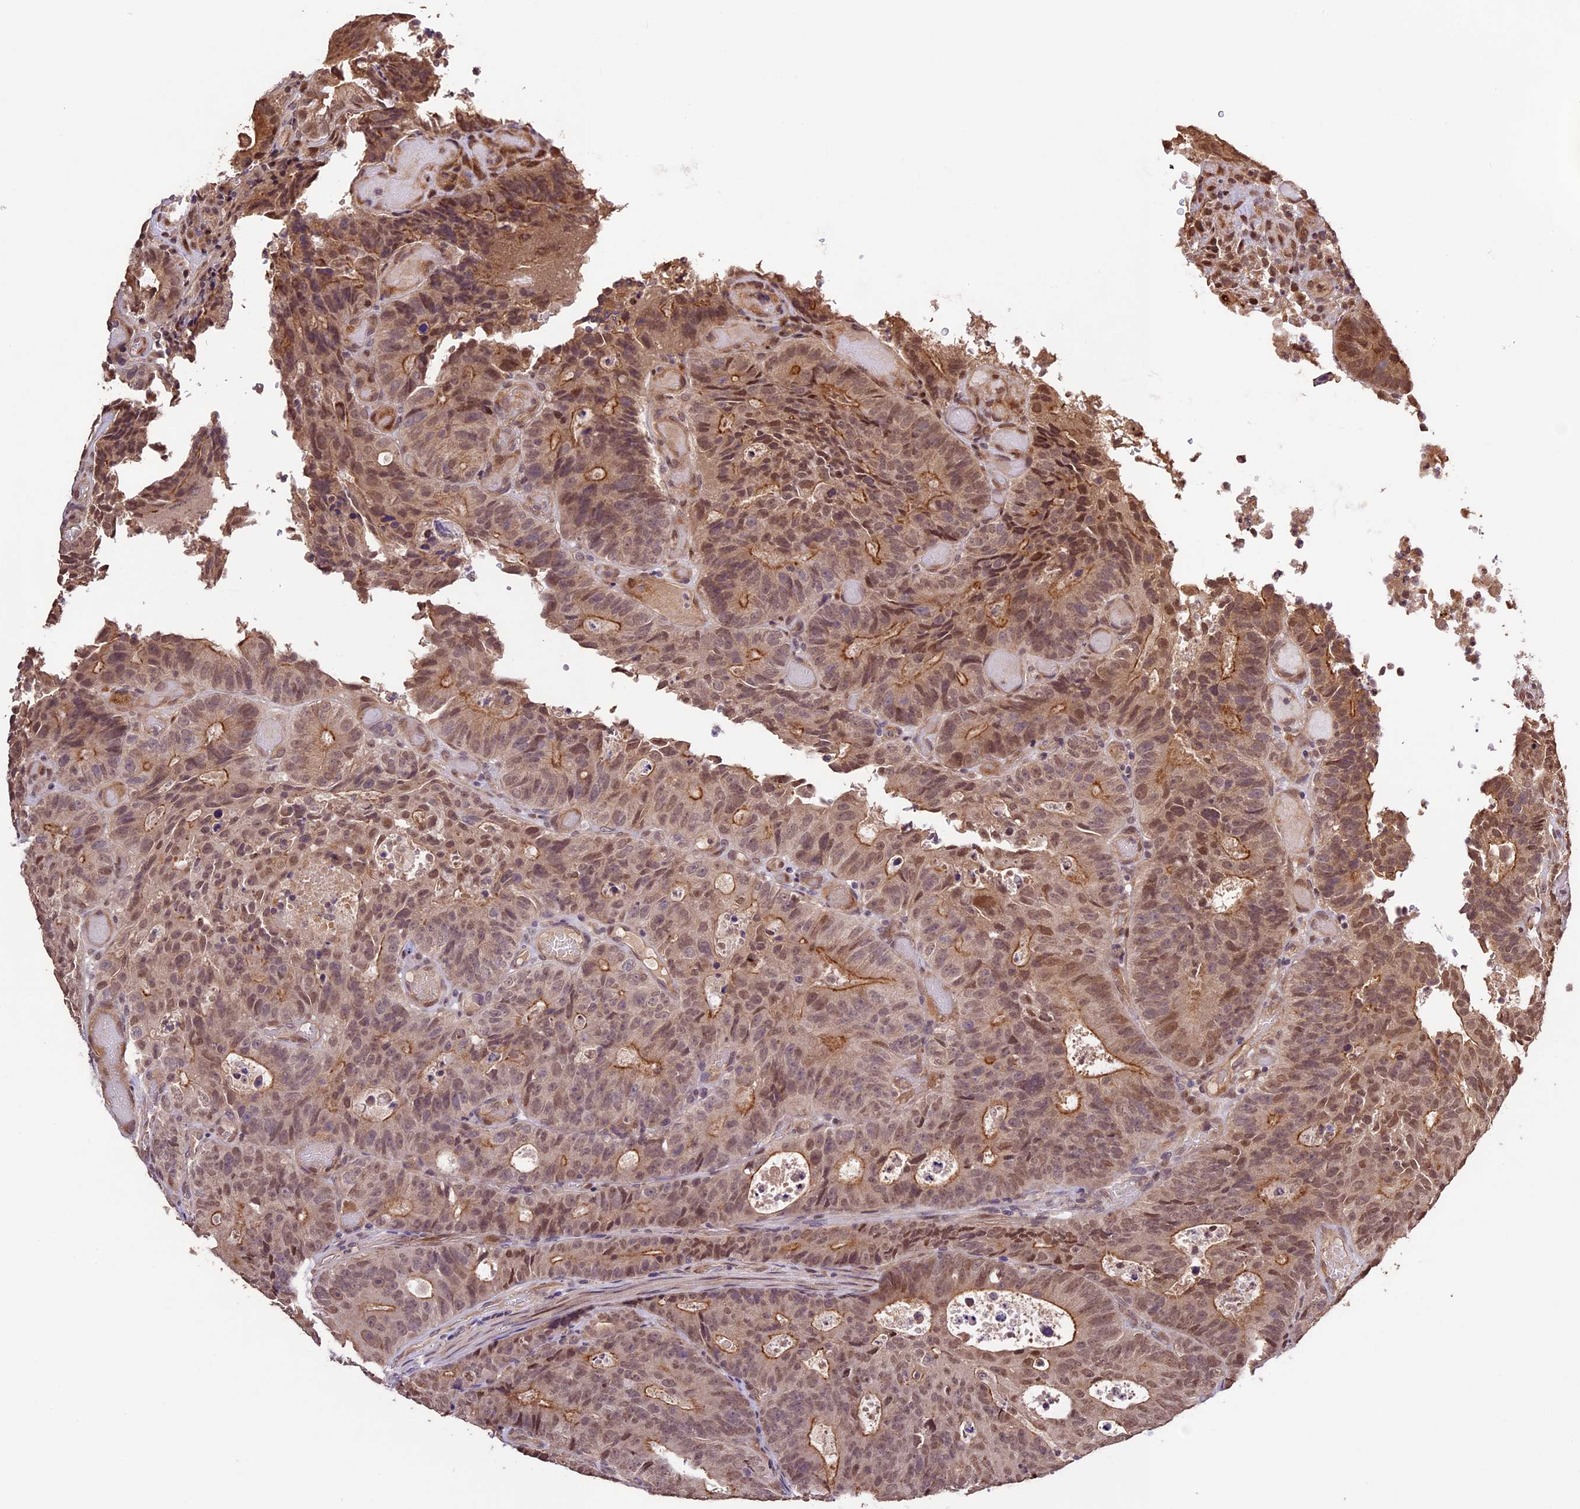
{"staining": {"intensity": "moderate", "quantity": ">75%", "location": "cytoplasmic/membranous,nuclear"}, "tissue": "colorectal cancer", "cell_type": "Tumor cells", "image_type": "cancer", "snomed": [{"axis": "morphology", "description": "Adenocarcinoma, NOS"}, {"axis": "topography", "description": "Colon"}], "caption": "The micrograph reveals staining of colorectal cancer (adenocarcinoma), revealing moderate cytoplasmic/membranous and nuclear protein staining (brown color) within tumor cells.", "gene": "CDKN2AIP", "patient": {"sex": "male", "age": 87}}